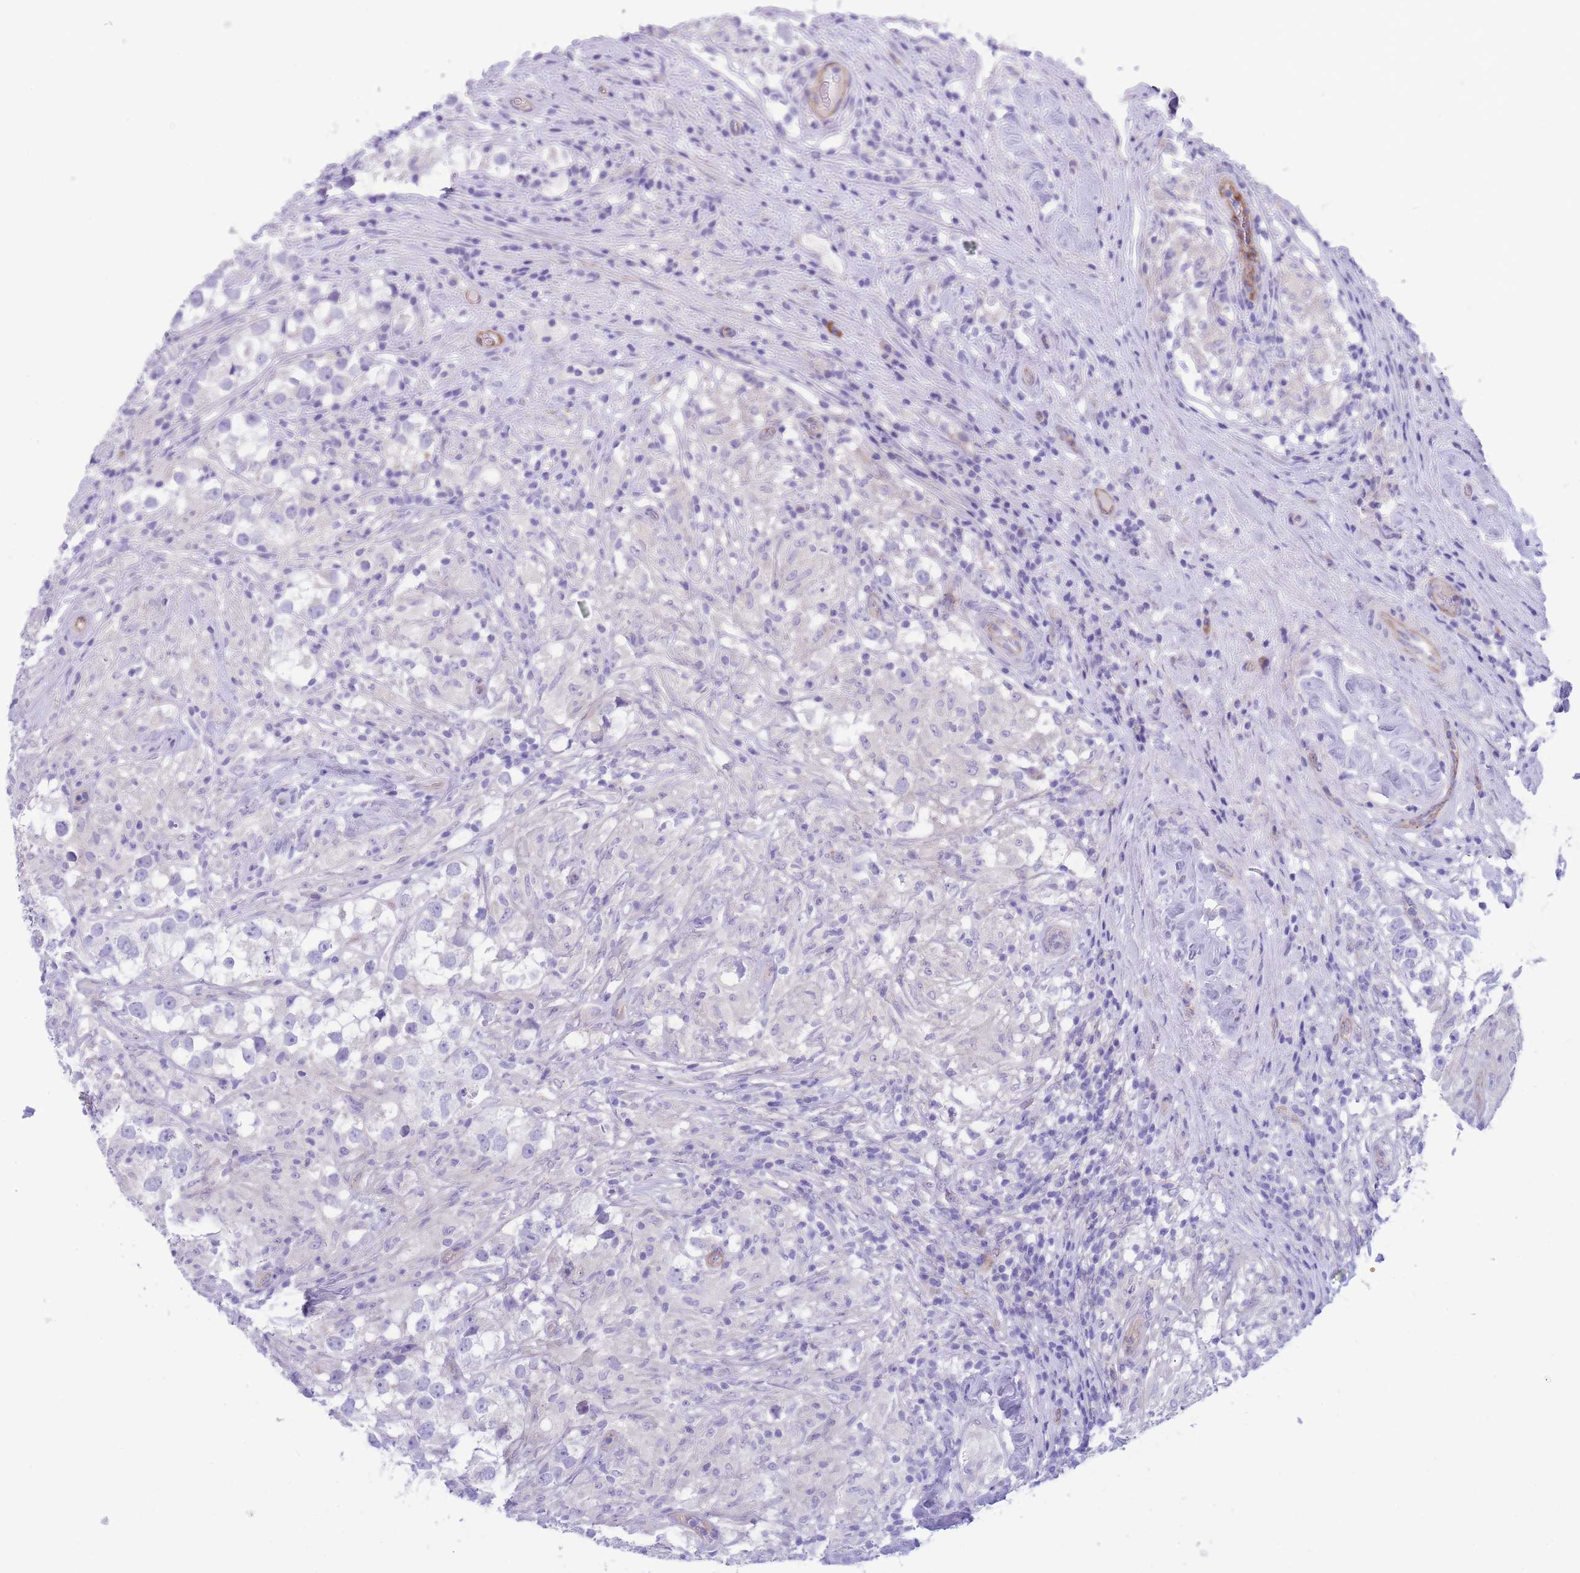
{"staining": {"intensity": "negative", "quantity": "none", "location": "none"}, "tissue": "testis cancer", "cell_type": "Tumor cells", "image_type": "cancer", "snomed": [{"axis": "morphology", "description": "Seminoma, NOS"}, {"axis": "topography", "description": "Testis"}], "caption": "Seminoma (testis) stained for a protein using immunohistochemistry (IHC) reveals no staining tumor cells.", "gene": "DET1", "patient": {"sex": "male", "age": 46}}